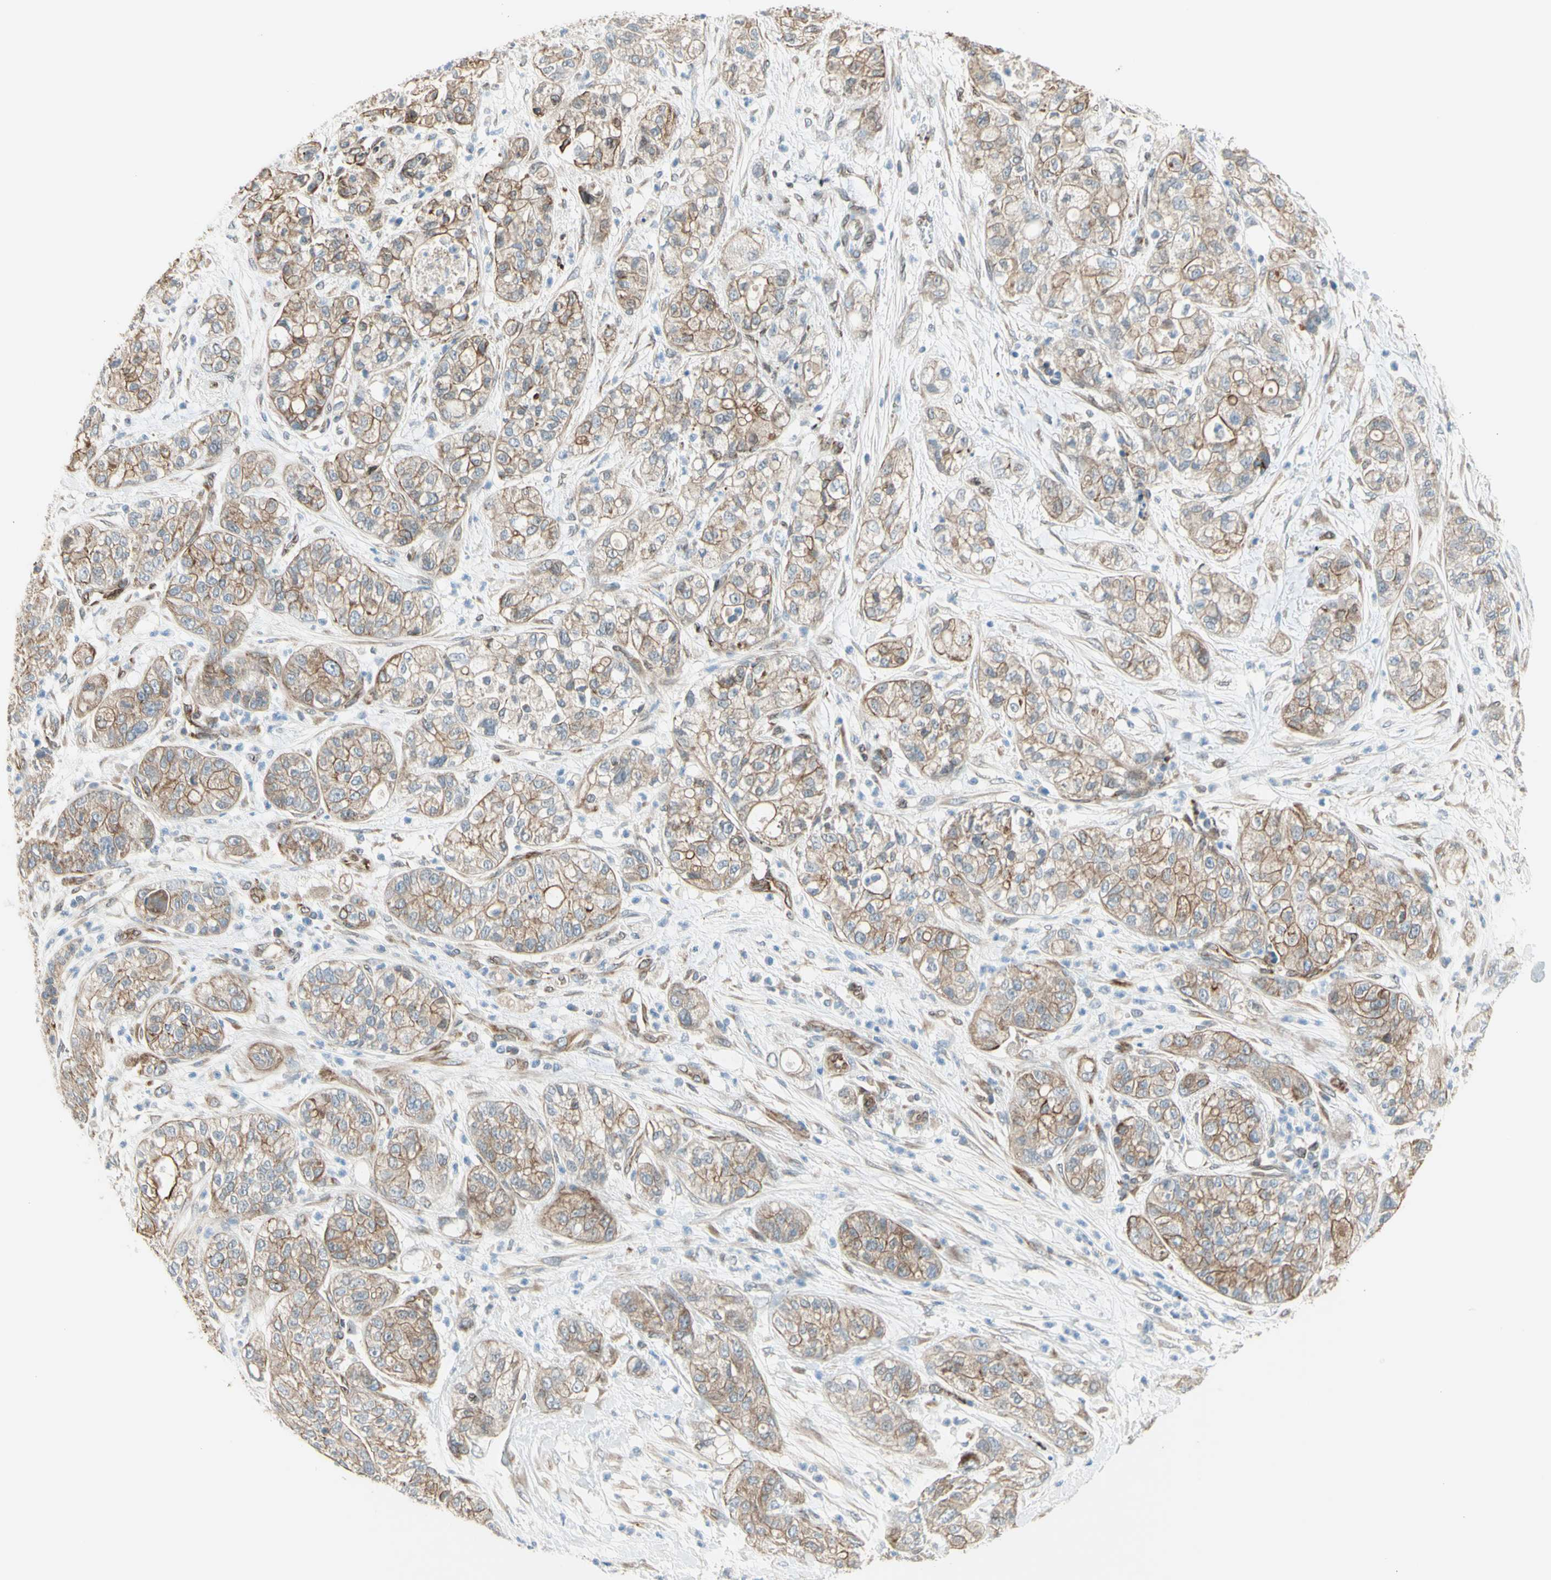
{"staining": {"intensity": "weak", "quantity": ">75%", "location": "cytoplasmic/membranous"}, "tissue": "pancreatic cancer", "cell_type": "Tumor cells", "image_type": "cancer", "snomed": [{"axis": "morphology", "description": "Adenocarcinoma, NOS"}, {"axis": "topography", "description": "Pancreas"}], "caption": "Immunohistochemistry of pancreatic cancer (adenocarcinoma) shows low levels of weak cytoplasmic/membranous staining in about >75% of tumor cells.", "gene": "TRAF2", "patient": {"sex": "female", "age": 78}}